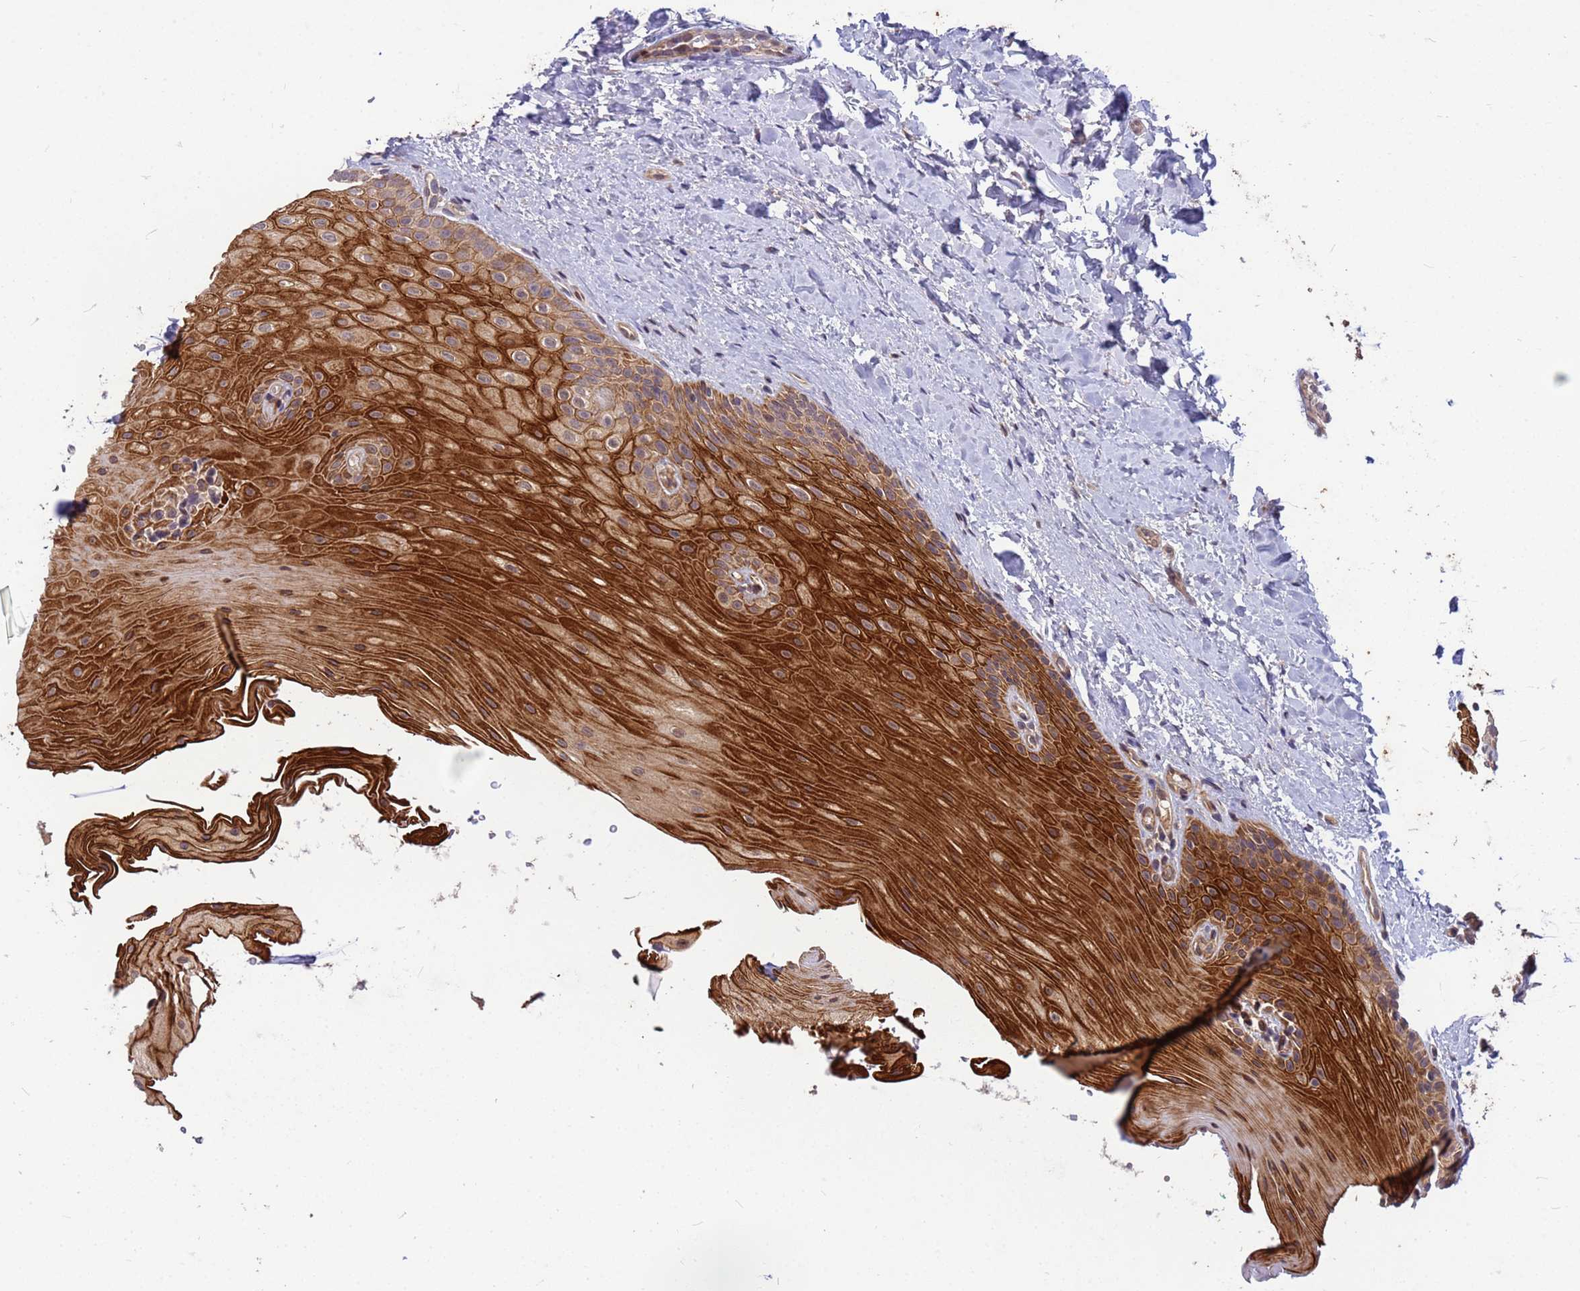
{"staining": {"intensity": "strong", "quantity": ">75%", "location": "cytoplasmic/membranous"}, "tissue": "oral mucosa", "cell_type": "Squamous epithelial cells", "image_type": "normal", "snomed": [{"axis": "morphology", "description": "Normal tissue, NOS"}, {"axis": "topography", "description": "Oral tissue"}], "caption": "Unremarkable oral mucosa exhibits strong cytoplasmic/membranous expression in approximately >75% of squamous epithelial cells.", "gene": "PPP2CA", "patient": {"sex": "female", "age": 67}}